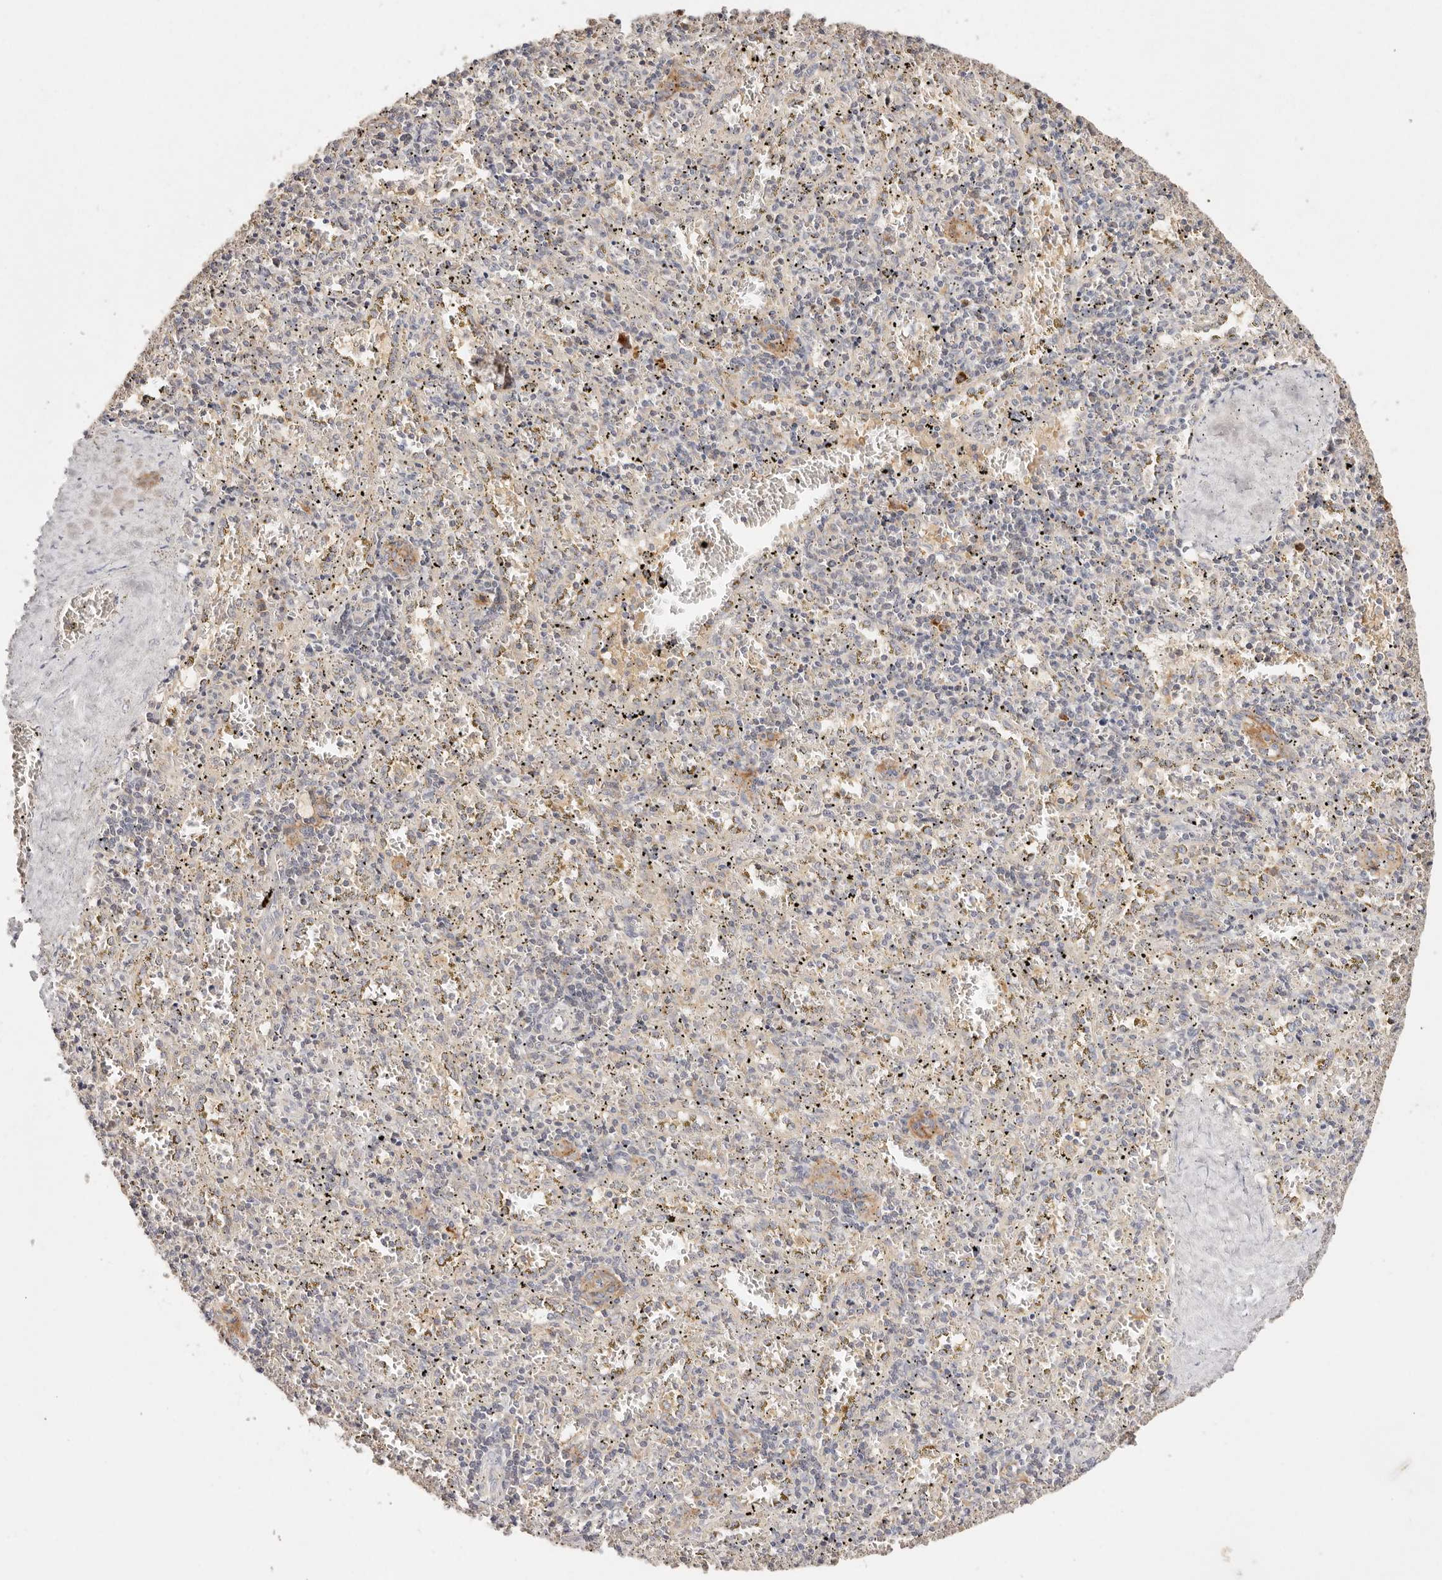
{"staining": {"intensity": "weak", "quantity": "<25%", "location": "cytoplasmic/membranous"}, "tissue": "spleen", "cell_type": "Cells in red pulp", "image_type": "normal", "snomed": [{"axis": "morphology", "description": "Normal tissue, NOS"}, {"axis": "topography", "description": "Spleen"}], "caption": "Immunohistochemistry of benign human spleen shows no staining in cells in red pulp. Brightfield microscopy of IHC stained with DAB (3,3'-diaminobenzidine) (brown) and hematoxylin (blue), captured at high magnification.", "gene": "CXADR", "patient": {"sex": "male", "age": 11}}